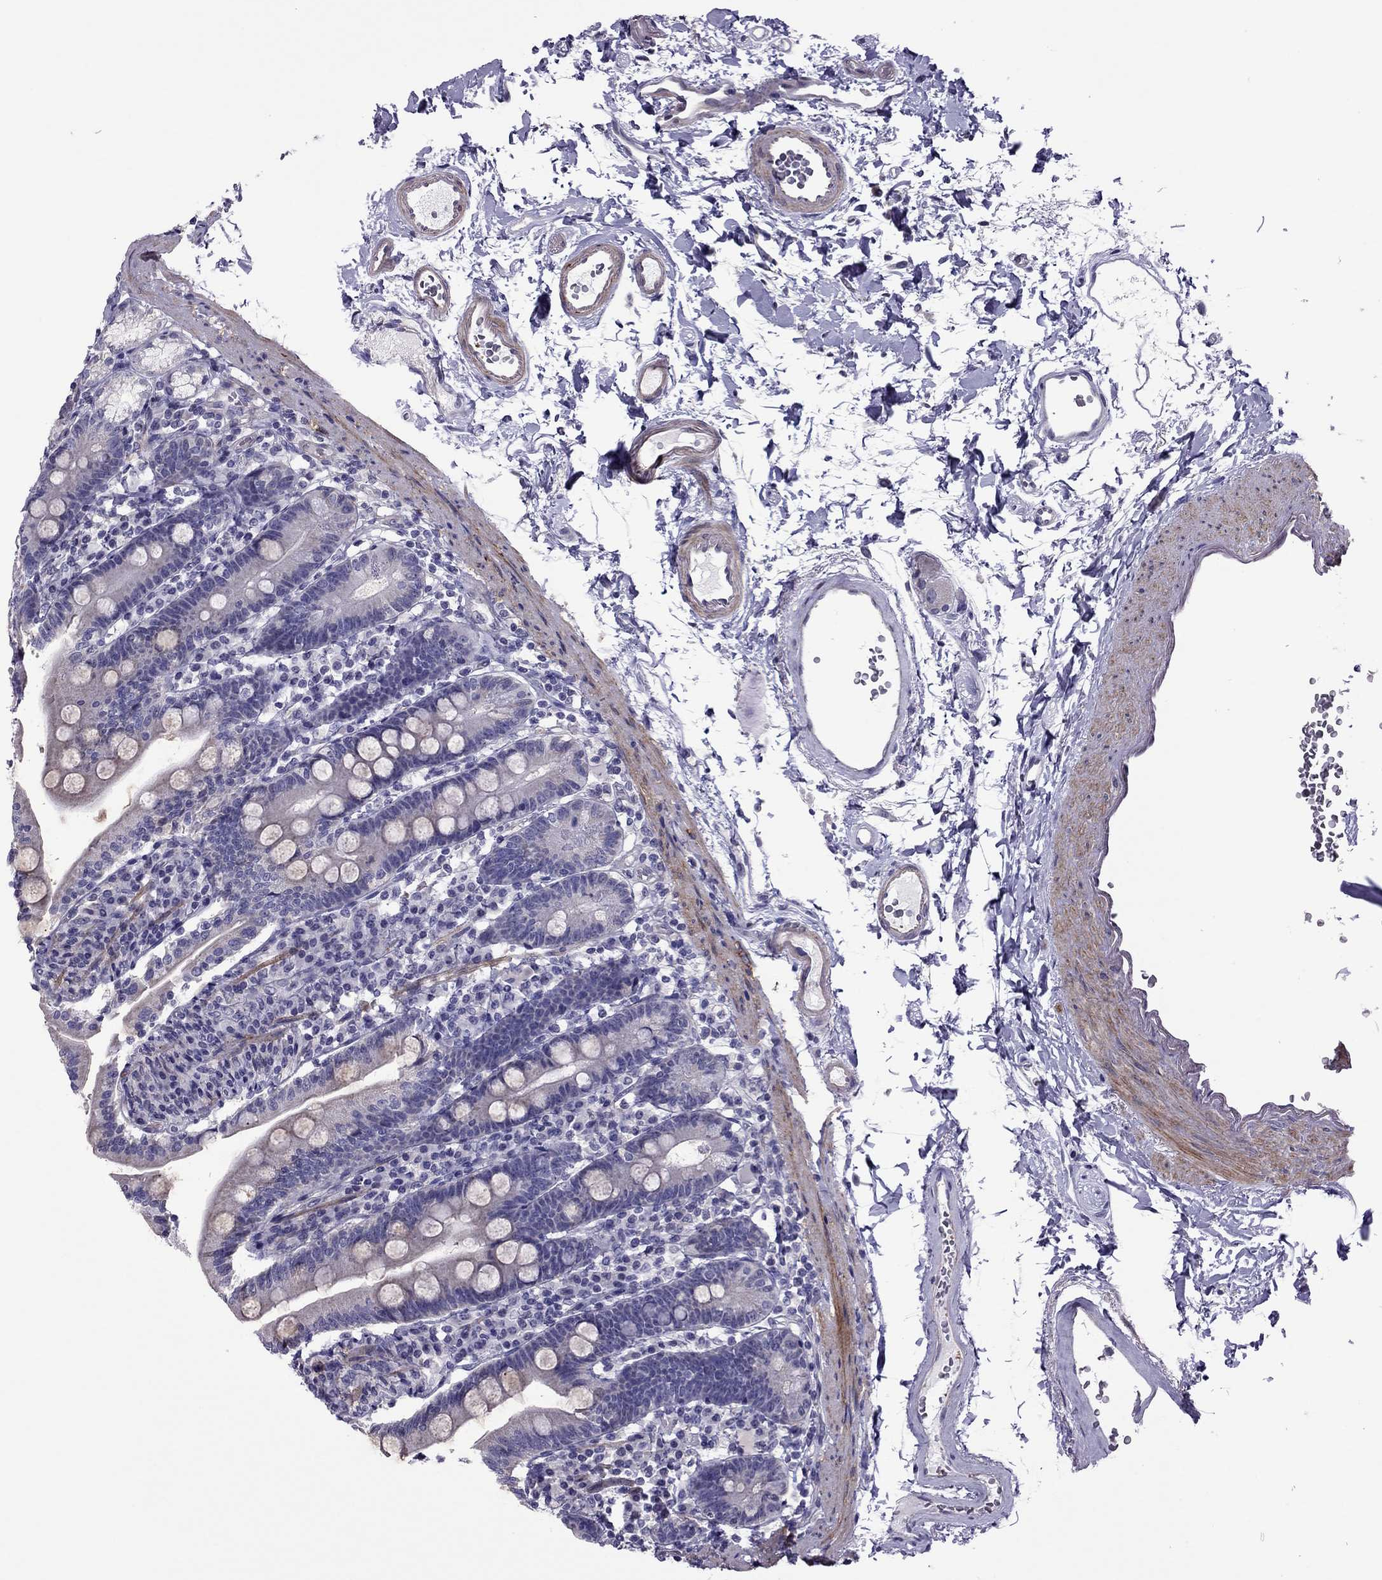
{"staining": {"intensity": "negative", "quantity": "none", "location": "none"}, "tissue": "duodenum", "cell_type": "Glandular cells", "image_type": "normal", "snomed": [{"axis": "morphology", "description": "Normal tissue, NOS"}, {"axis": "topography", "description": "Duodenum"}], "caption": "Glandular cells show no significant protein staining in benign duodenum. The staining was performed using DAB to visualize the protein expression in brown, while the nuclei were stained in blue with hematoxylin (Magnification: 20x).", "gene": "SLC16A8", "patient": {"sex": "female", "age": 67}}